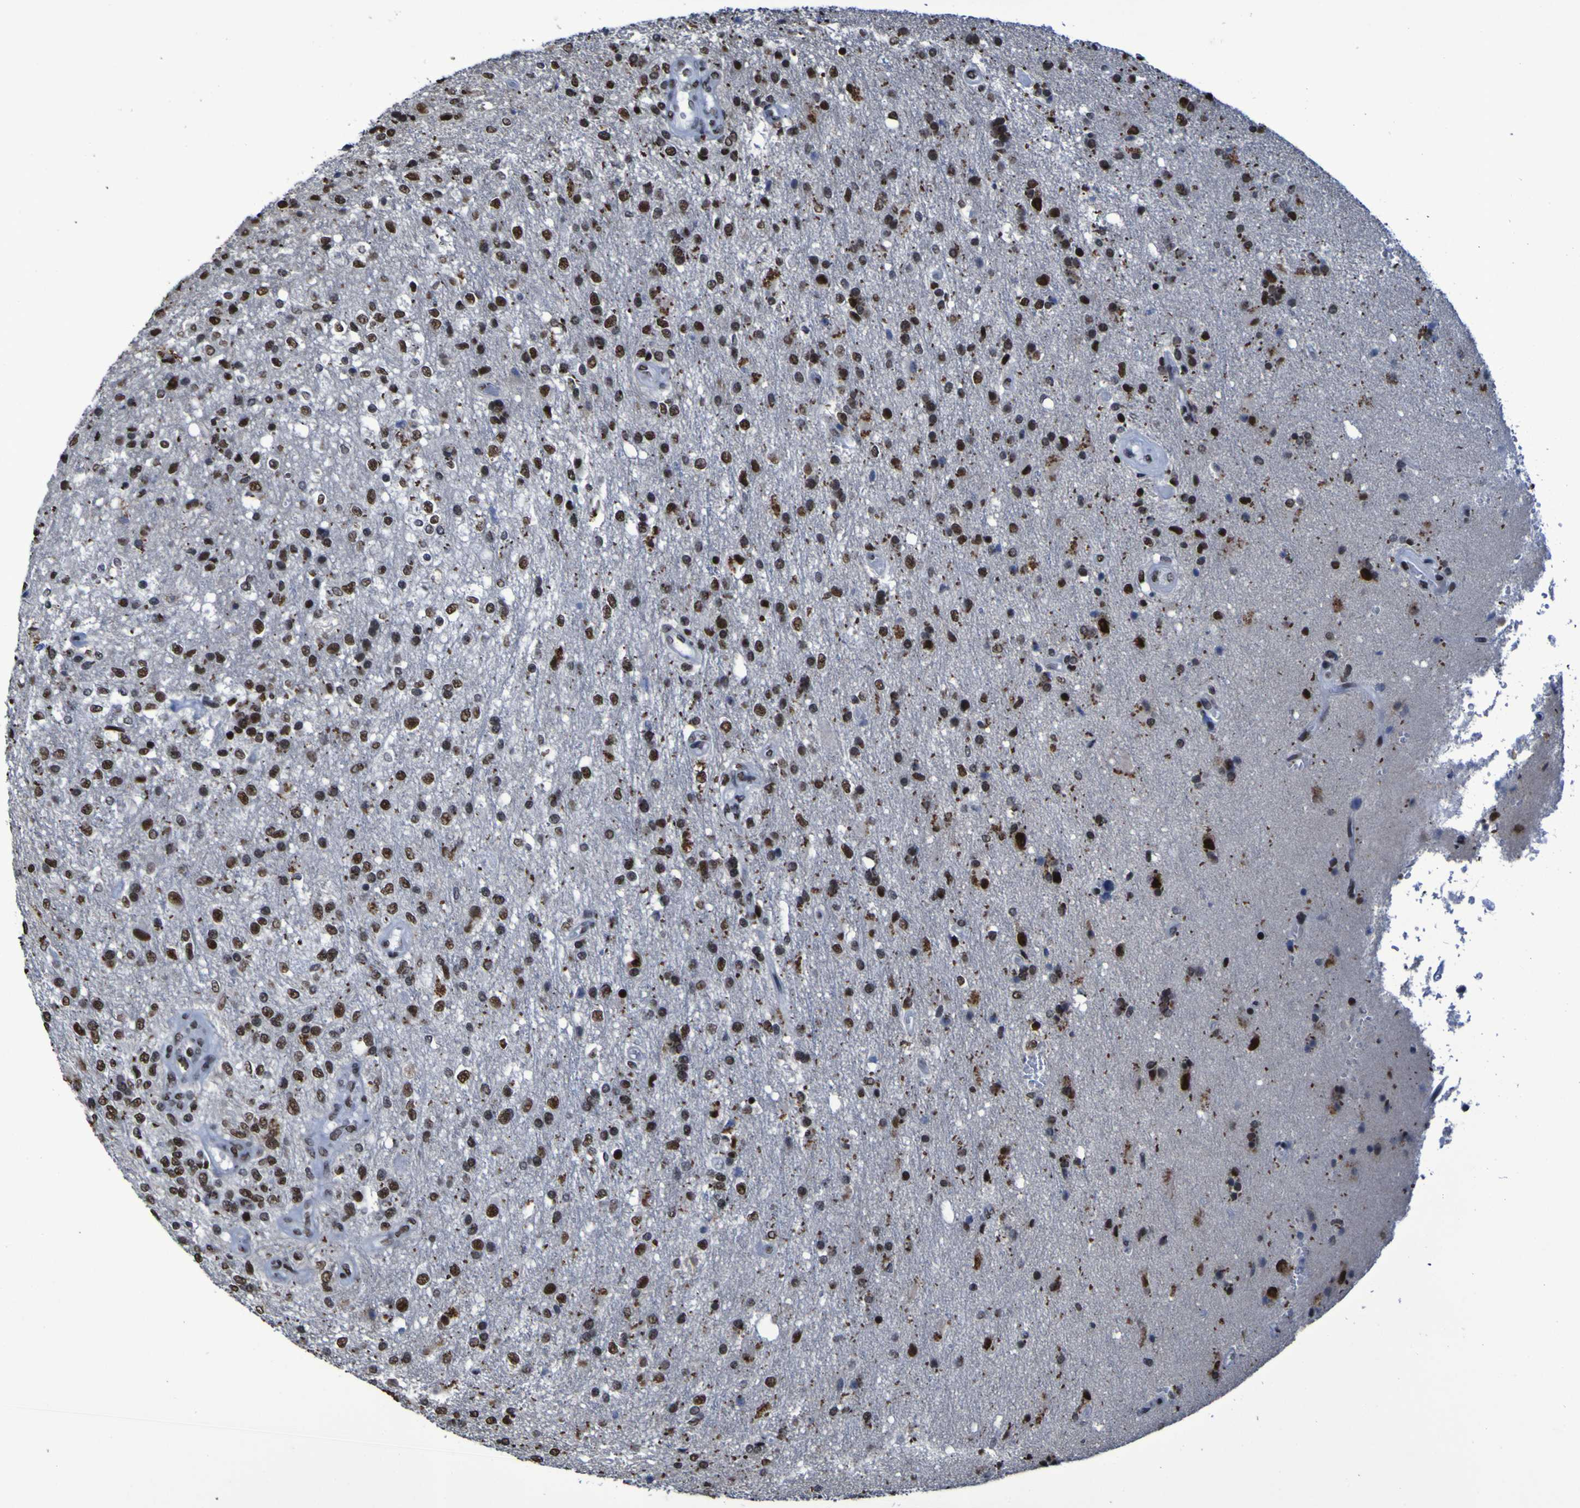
{"staining": {"intensity": "strong", "quantity": ">75%", "location": "nuclear"}, "tissue": "glioma", "cell_type": "Tumor cells", "image_type": "cancer", "snomed": [{"axis": "morphology", "description": "Normal tissue, NOS"}, {"axis": "morphology", "description": "Glioma, malignant, High grade"}, {"axis": "topography", "description": "Cerebral cortex"}], "caption": "Tumor cells show high levels of strong nuclear expression in about >75% of cells in glioma.", "gene": "HNRNPR", "patient": {"sex": "male", "age": 77}}